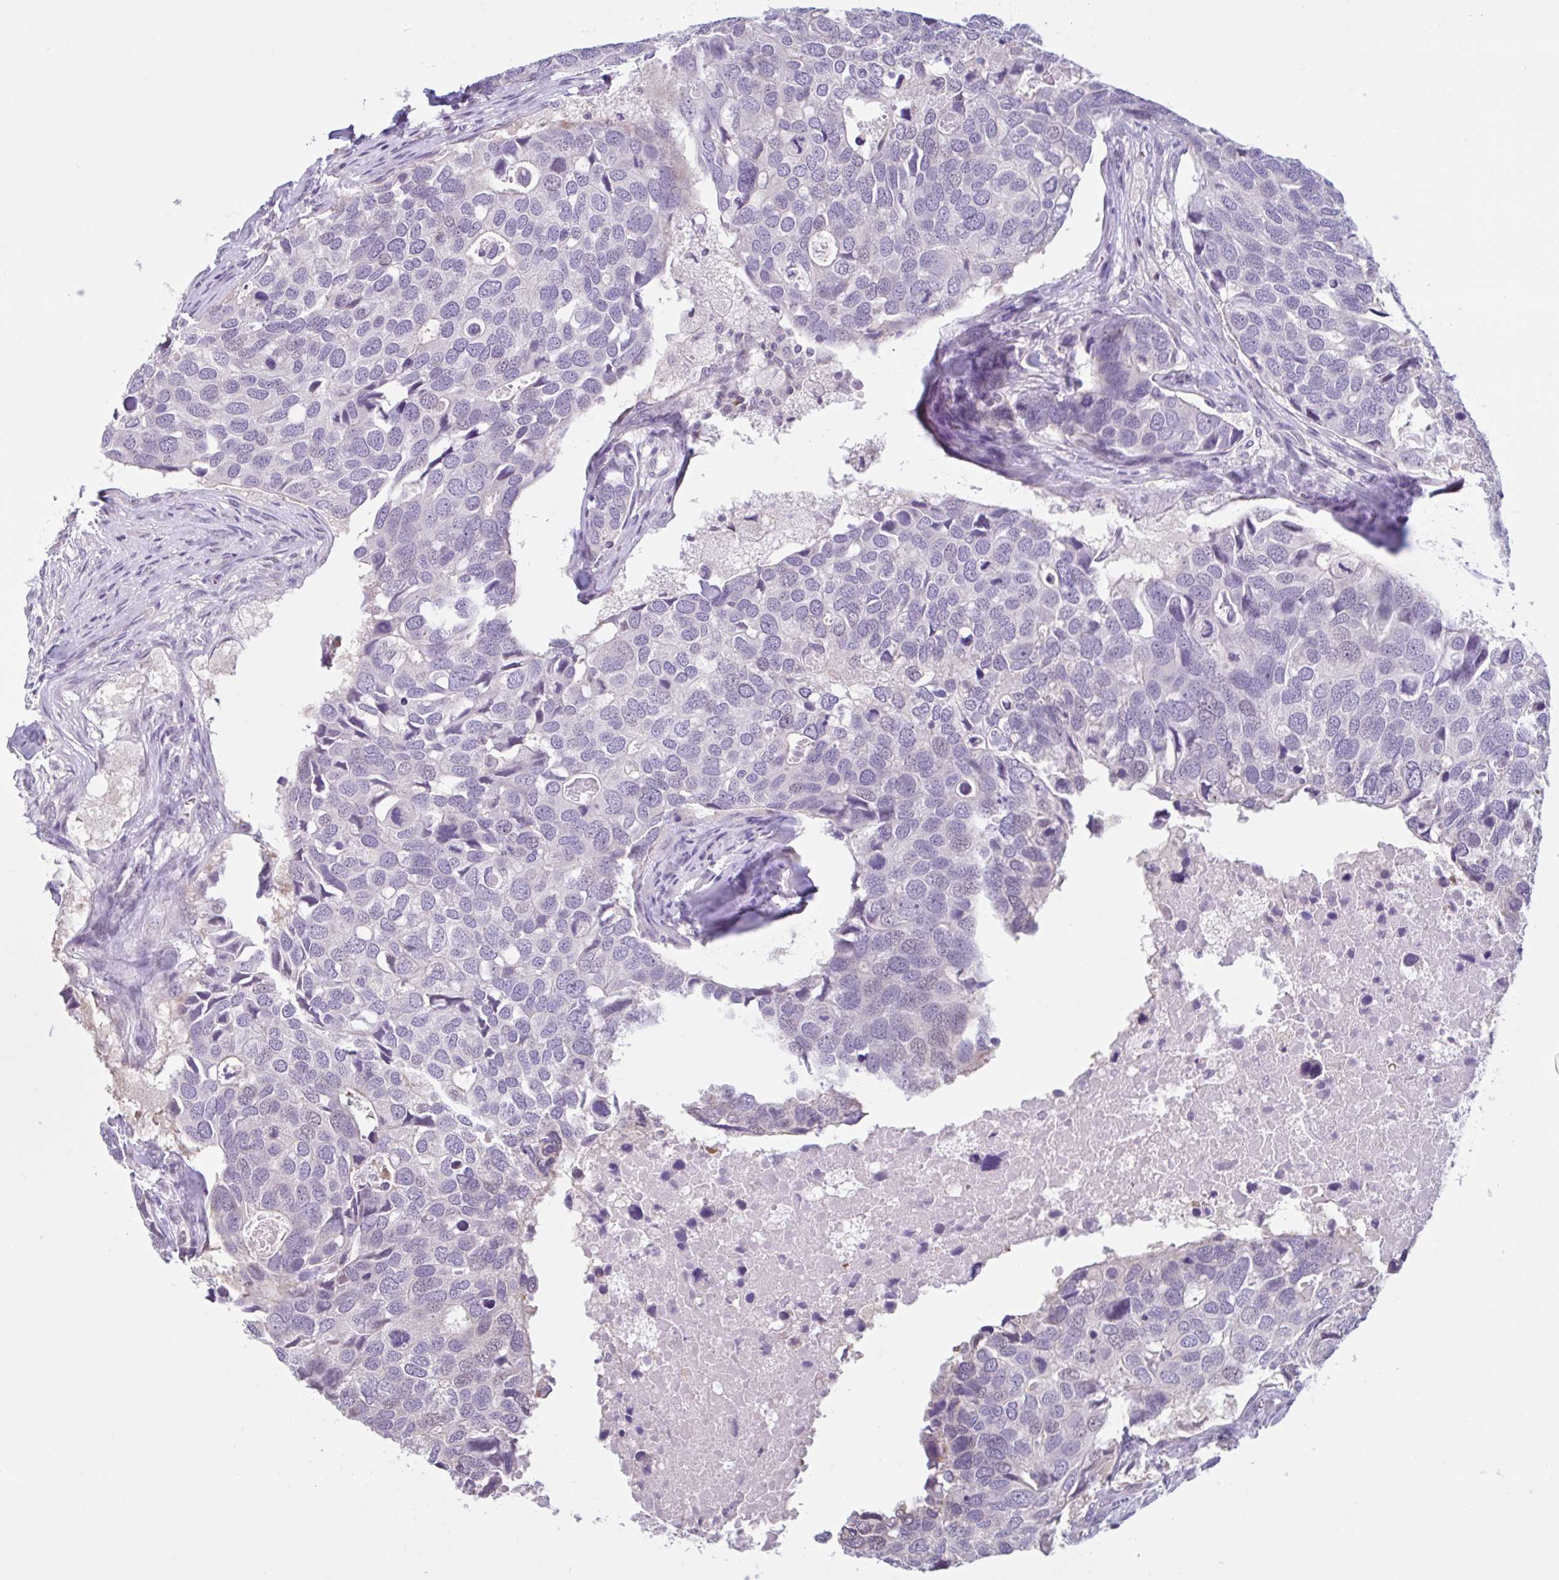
{"staining": {"intensity": "negative", "quantity": "none", "location": "none"}, "tissue": "breast cancer", "cell_type": "Tumor cells", "image_type": "cancer", "snomed": [{"axis": "morphology", "description": "Duct carcinoma"}, {"axis": "topography", "description": "Breast"}], "caption": "Immunohistochemistry of breast cancer (intraductal carcinoma) reveals no staining in tumor cells.", "gene": "CDH19", "patient": {"sex": "female", "age": 83}}